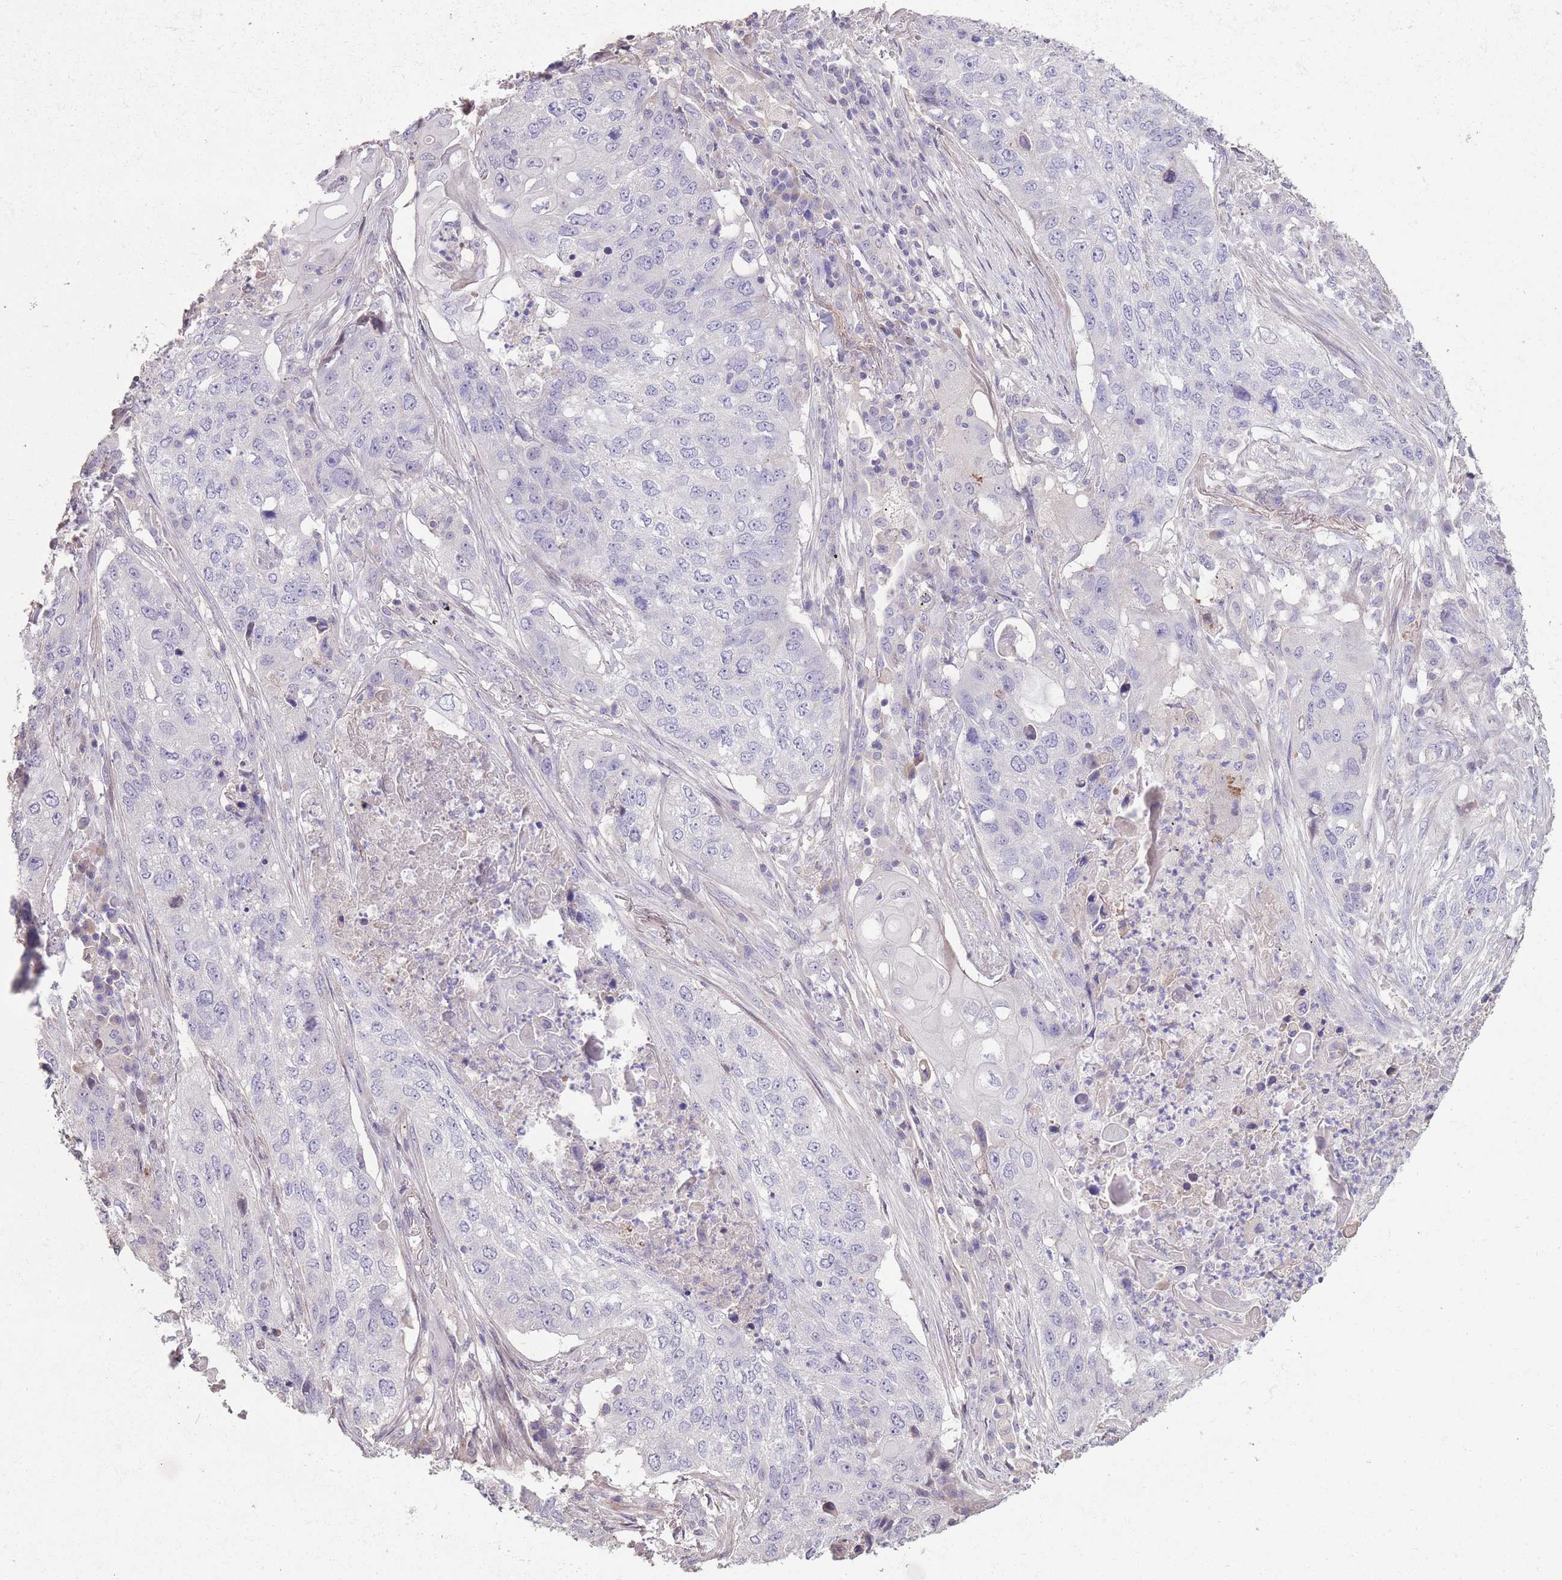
{"staining": {"intensity": "negative", "quantity": "none", "location": "none"}, "tissue": "lung cancer", "cell_type": "Tumor cells", "image_type": "cancer", "snomed": [{"axis": "morphology", "description": "Squamous cell carcinoma, NOS"}, {"axis": "topography", "description": "Lung"}], "caption": "Tumor cells show no significant expression in lung cancer. (Stains: DAB immunohistochemistry with hematoxylin counter stain, Microscopy: brightfield microscopy at high magnification).", "gene": "RSPH10B", "patient": {"sex": "female", "age": 63}}